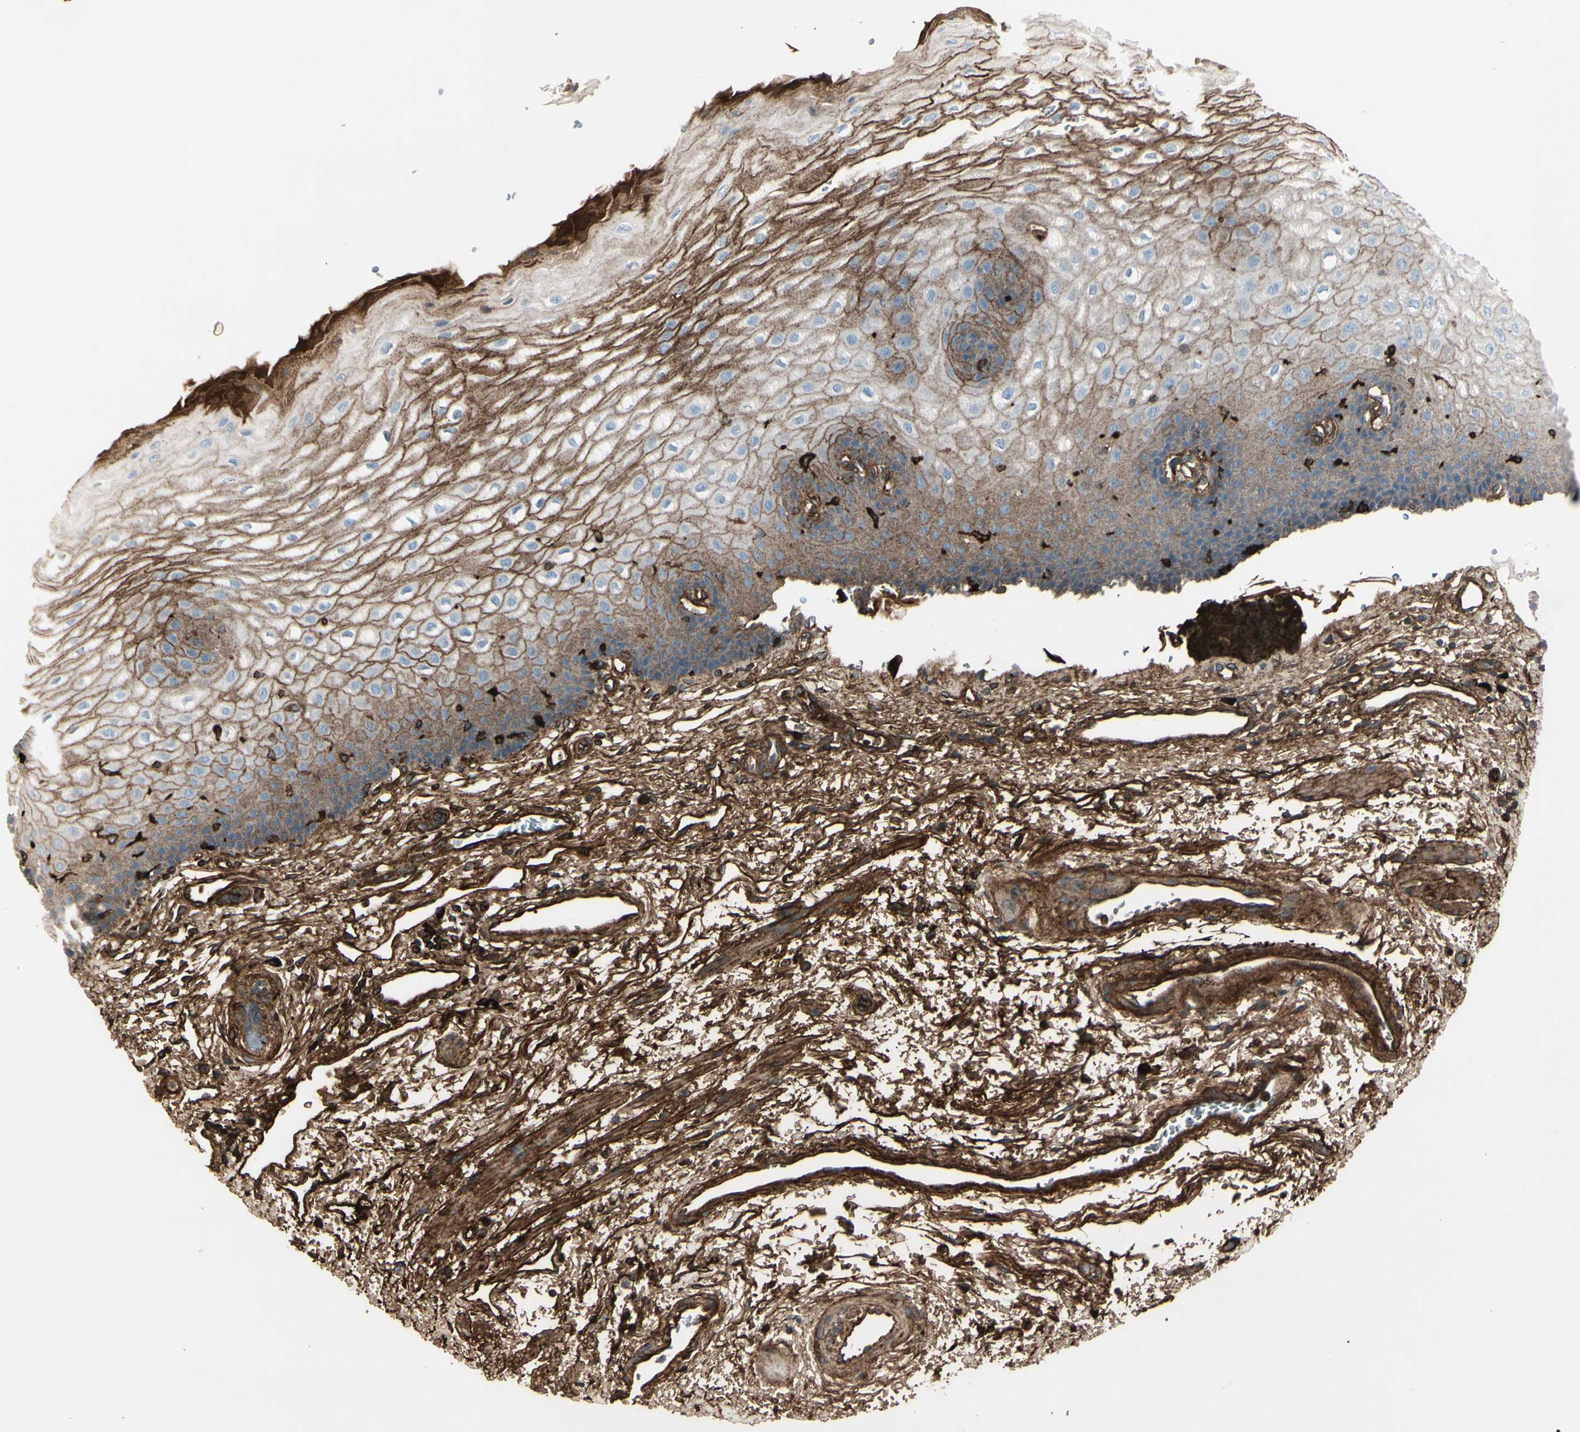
{"staining": {"intensity": "strong", "quantity": "25%-75%", "location": "cytoplasmic/membranous"}, "tissue": "esophagus", "cell_type": "Squamous epithelial cells", "image_type": "normal", "snomed": [{"axis": "morphology", "description": "Normal tissue, NOS"}, {"axis": "topography", "description": "Esophagus"}], "caption": "The image displays staining of unremarkable esophagus, revealing strong cytoplasmic/membranous protein staining (brown color) within squamous epithelial cells. The protein of interest is stained brown, and the nuclei are stained in blue (DAB IHC with brightfield microscopy, high magnification).", "gene": "IGHG1", "patient": {"sex": "male", "age": 54}}